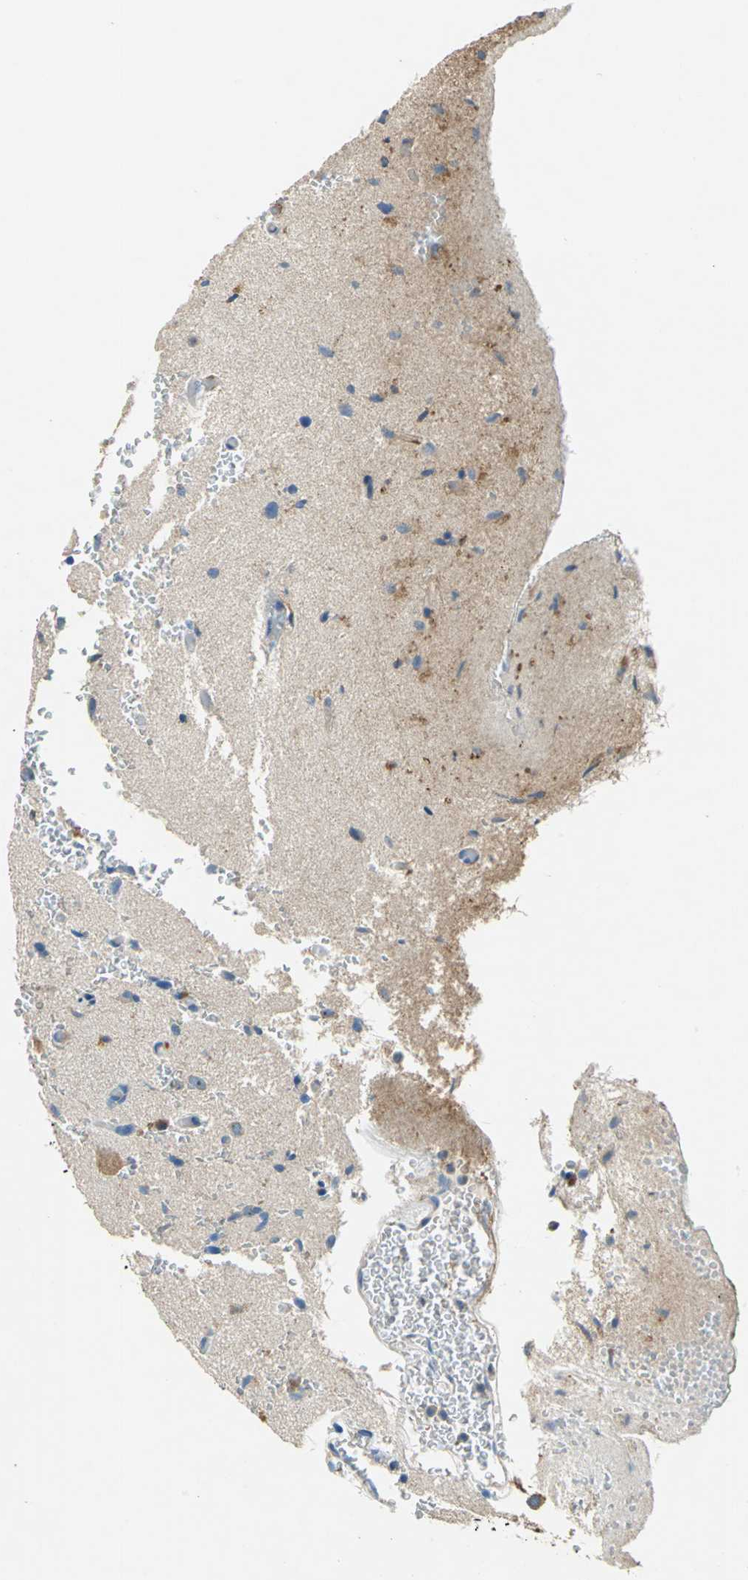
{"staining": {"intensity": "moderate", "quantity": "25%-75%", "location": "cytoplasmic/membranous"}, "tissue": "glioma", "cell_type": "Tumor cells", "image_type": "cancer", "snomed": [{"axis": "morphology", "description": "Glioma, malignant, High grade"}, {"axis": "topography", "description": "Brain"}], "caption": "Glioma tissue shows moderate cytoplasmic/membranous staining in about 25%-75% of tumor cells, visualized by immunohistochemistry.", "gene": "DDX3Y", "patient": {"sex": "male", "age": 47}}